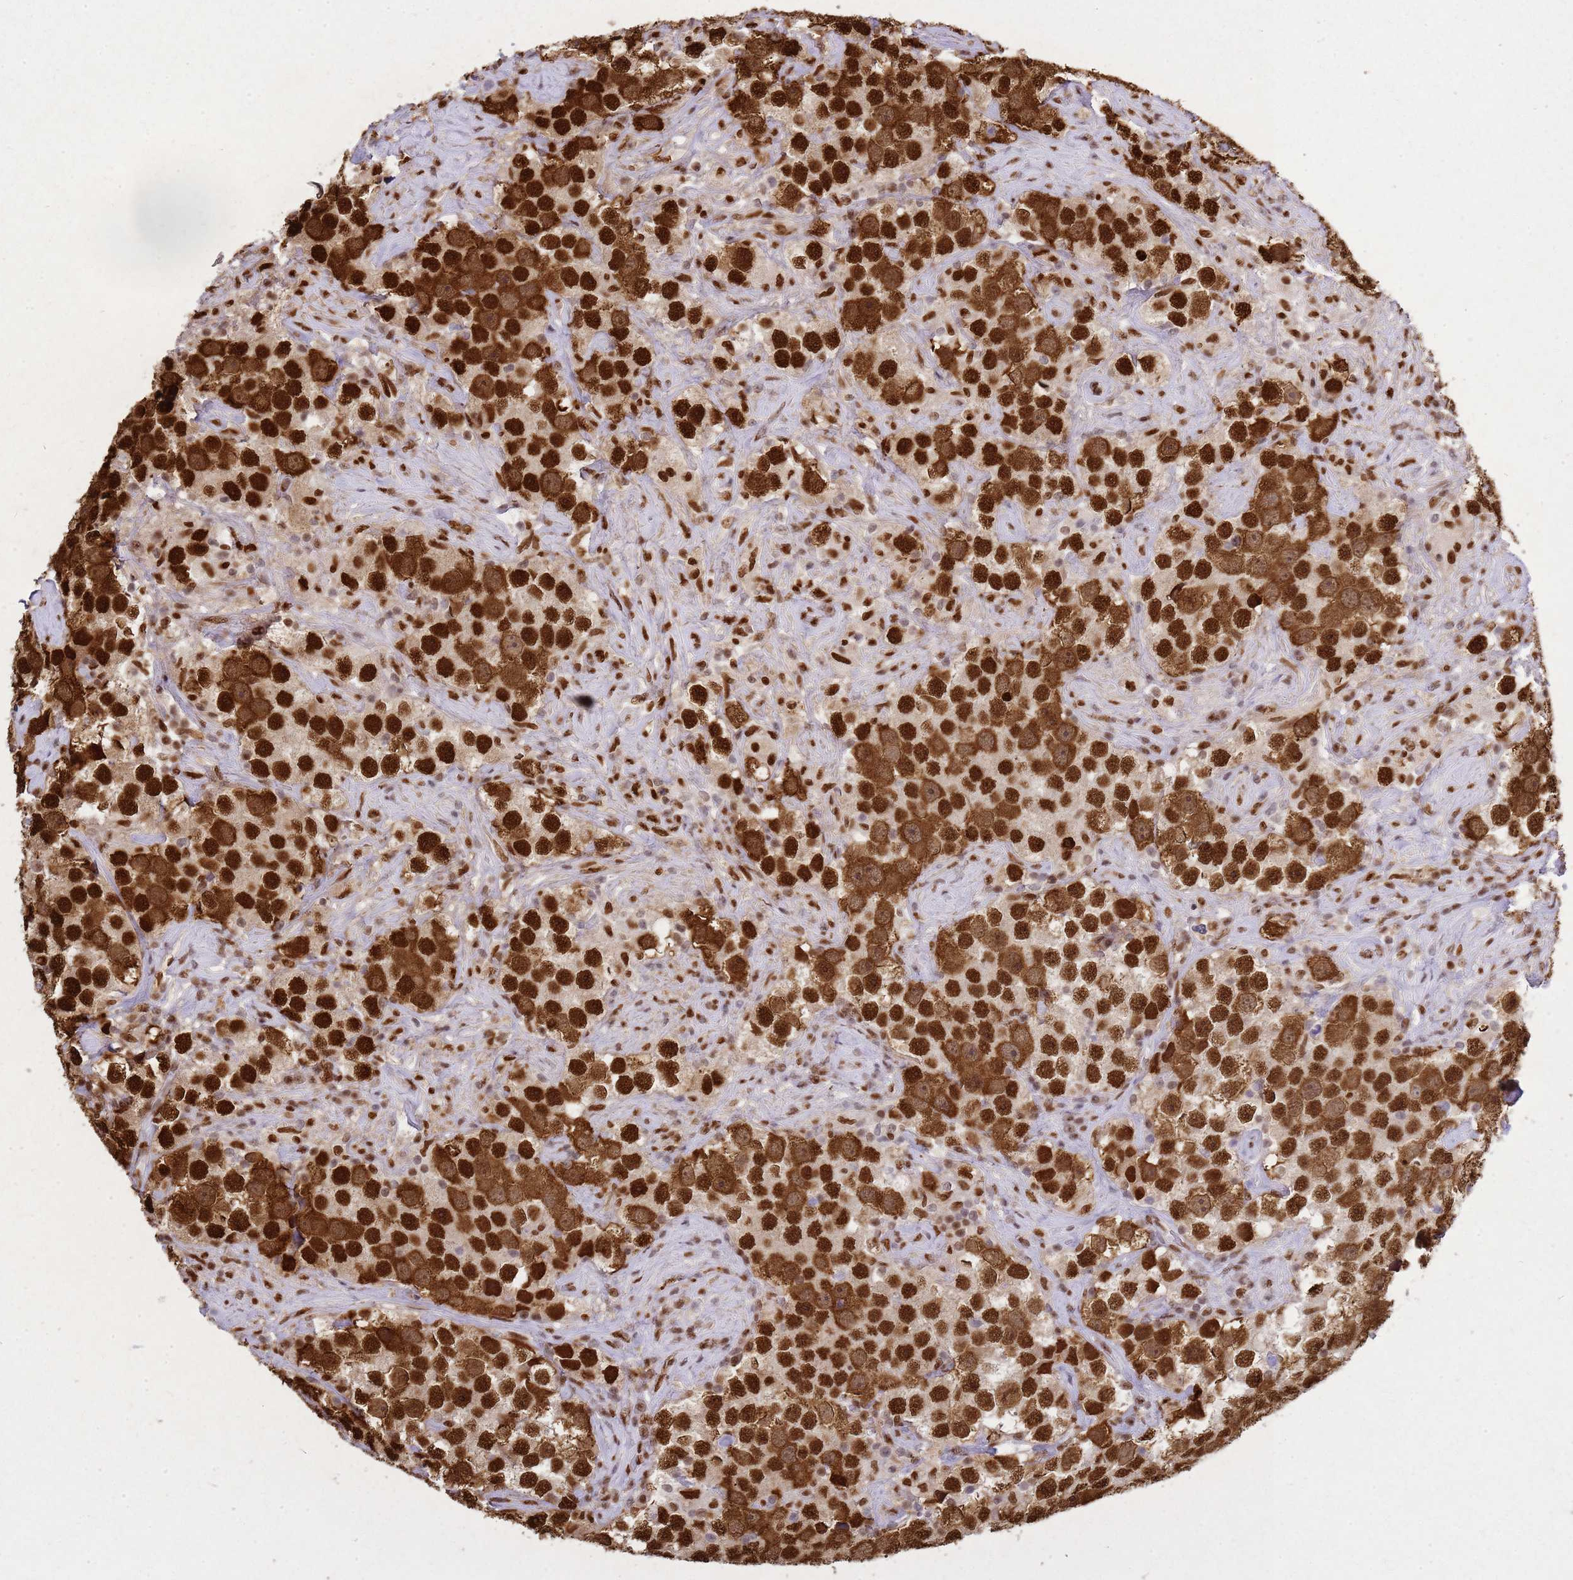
{"staining": {"intensity": "strong", "quantity": ">75%", "location": "cytoplasmic/membranous,nuclear"}, "tissue": "testis cancer", "cell_type": "Tumor cells", "image_type": "cancer", "snomed": [{"axis": "morphology", "description": "Seminoma, NOS"}, {"axis": "topography", "description": "Testis"}], "caption": "IHC micrograph of neoplastic tissue: human seminoma (testis) stained using IHC demonstrates high levels of strong protein expression localized specifically in the cytoplasmic/membranous and nuclear of tumor cells, appearing as a cytoplasmic/membranous and nuclear brown color.", "gene": "APEX1", "patient": {"sex": "male", "age": 49}}